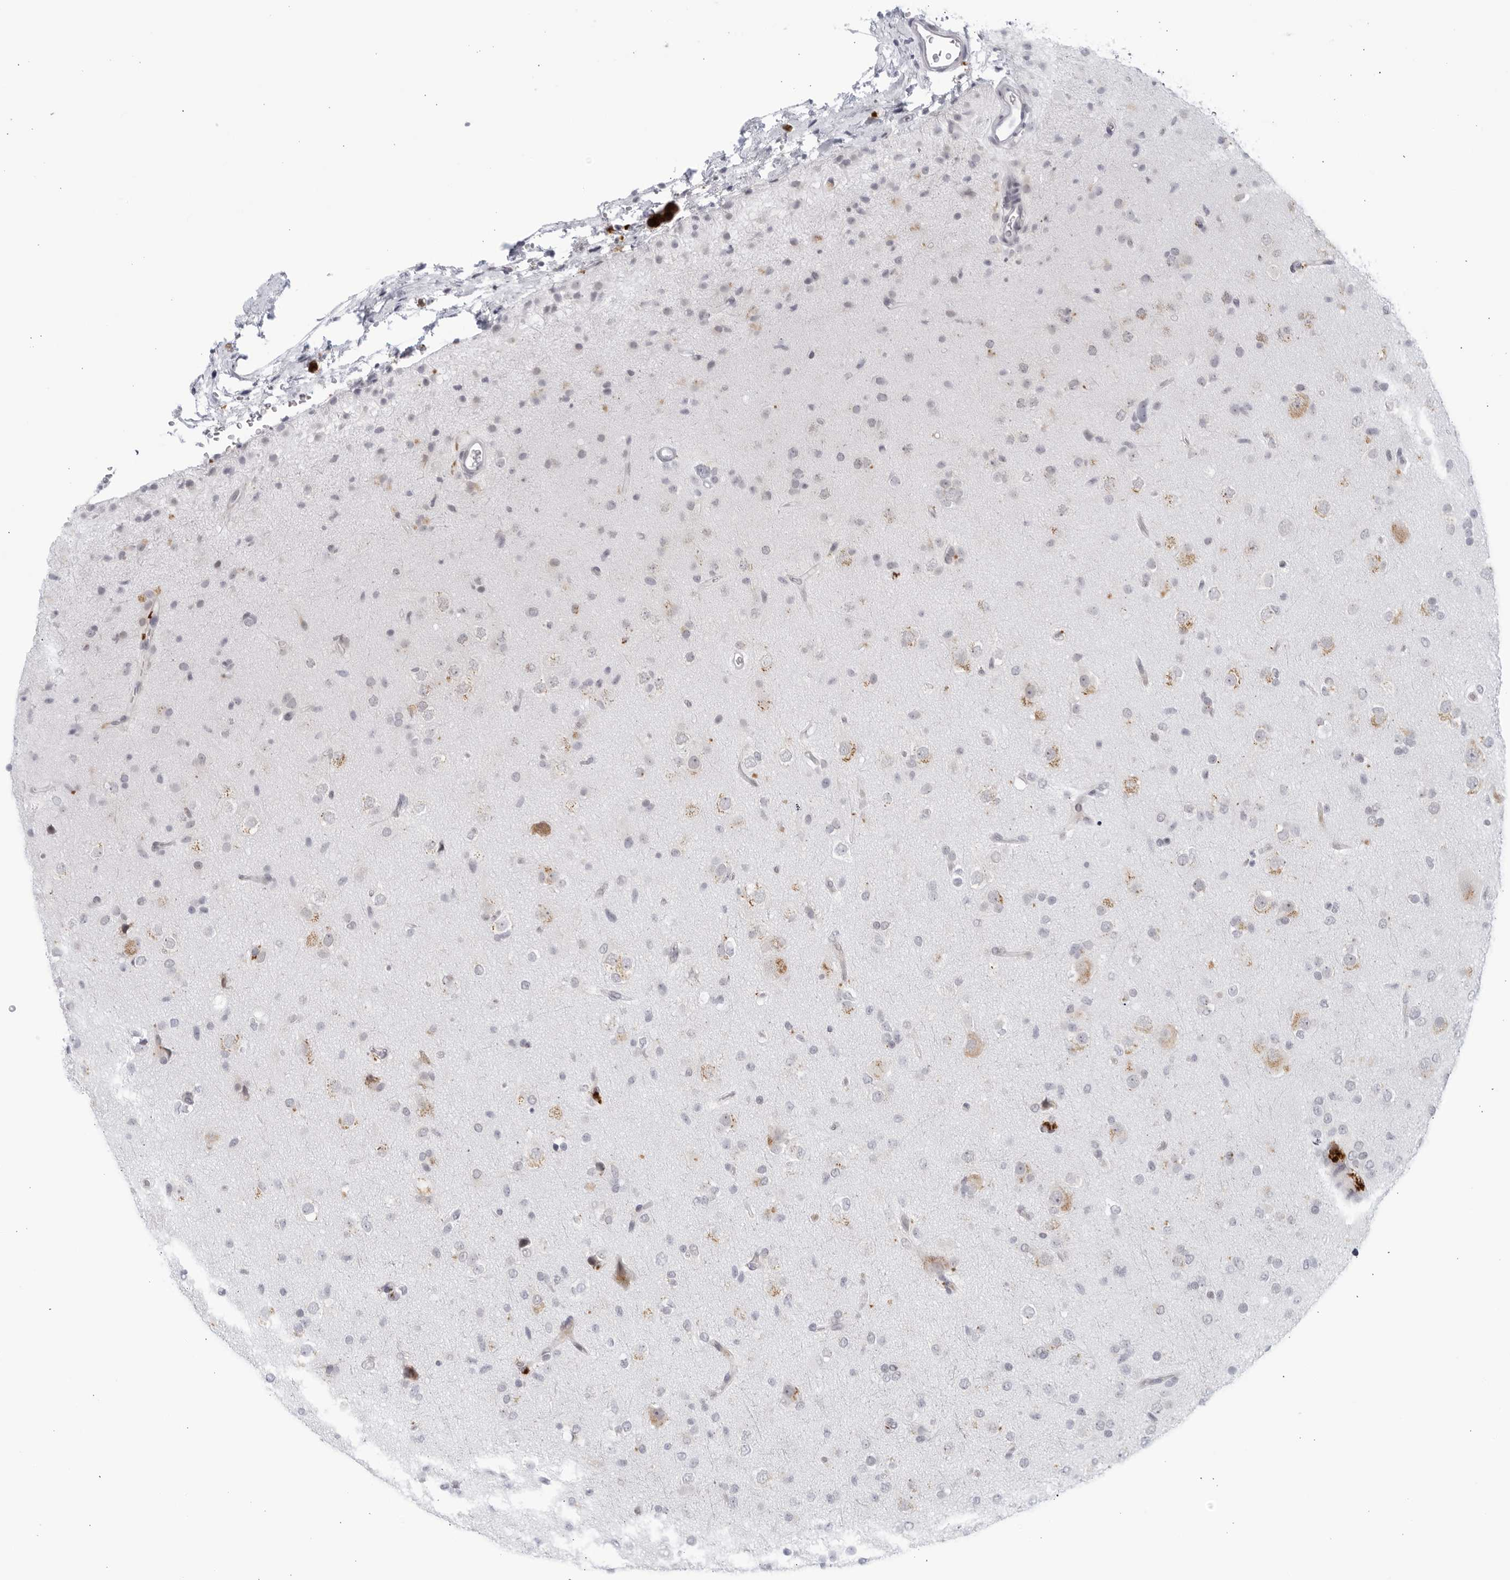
{"staining": {"intensity": "weak", "quantity": "<25%", "location": "cytoplasmic/membranous"}, "tissue": "glioma", "cell_type": "Tumor cells", "image_type": "cancer", "snomed": [{"axis": "morphology", "description": "Glioma, malignant, Low grade"}, {"axis": "topography", "description": "Brain"}], "caption": "Tumor cells show no significant protein positivity in malignant glioma (low-grade).", "gene": "WDTC1", "patient": {"sex": "male", "age": 65}}